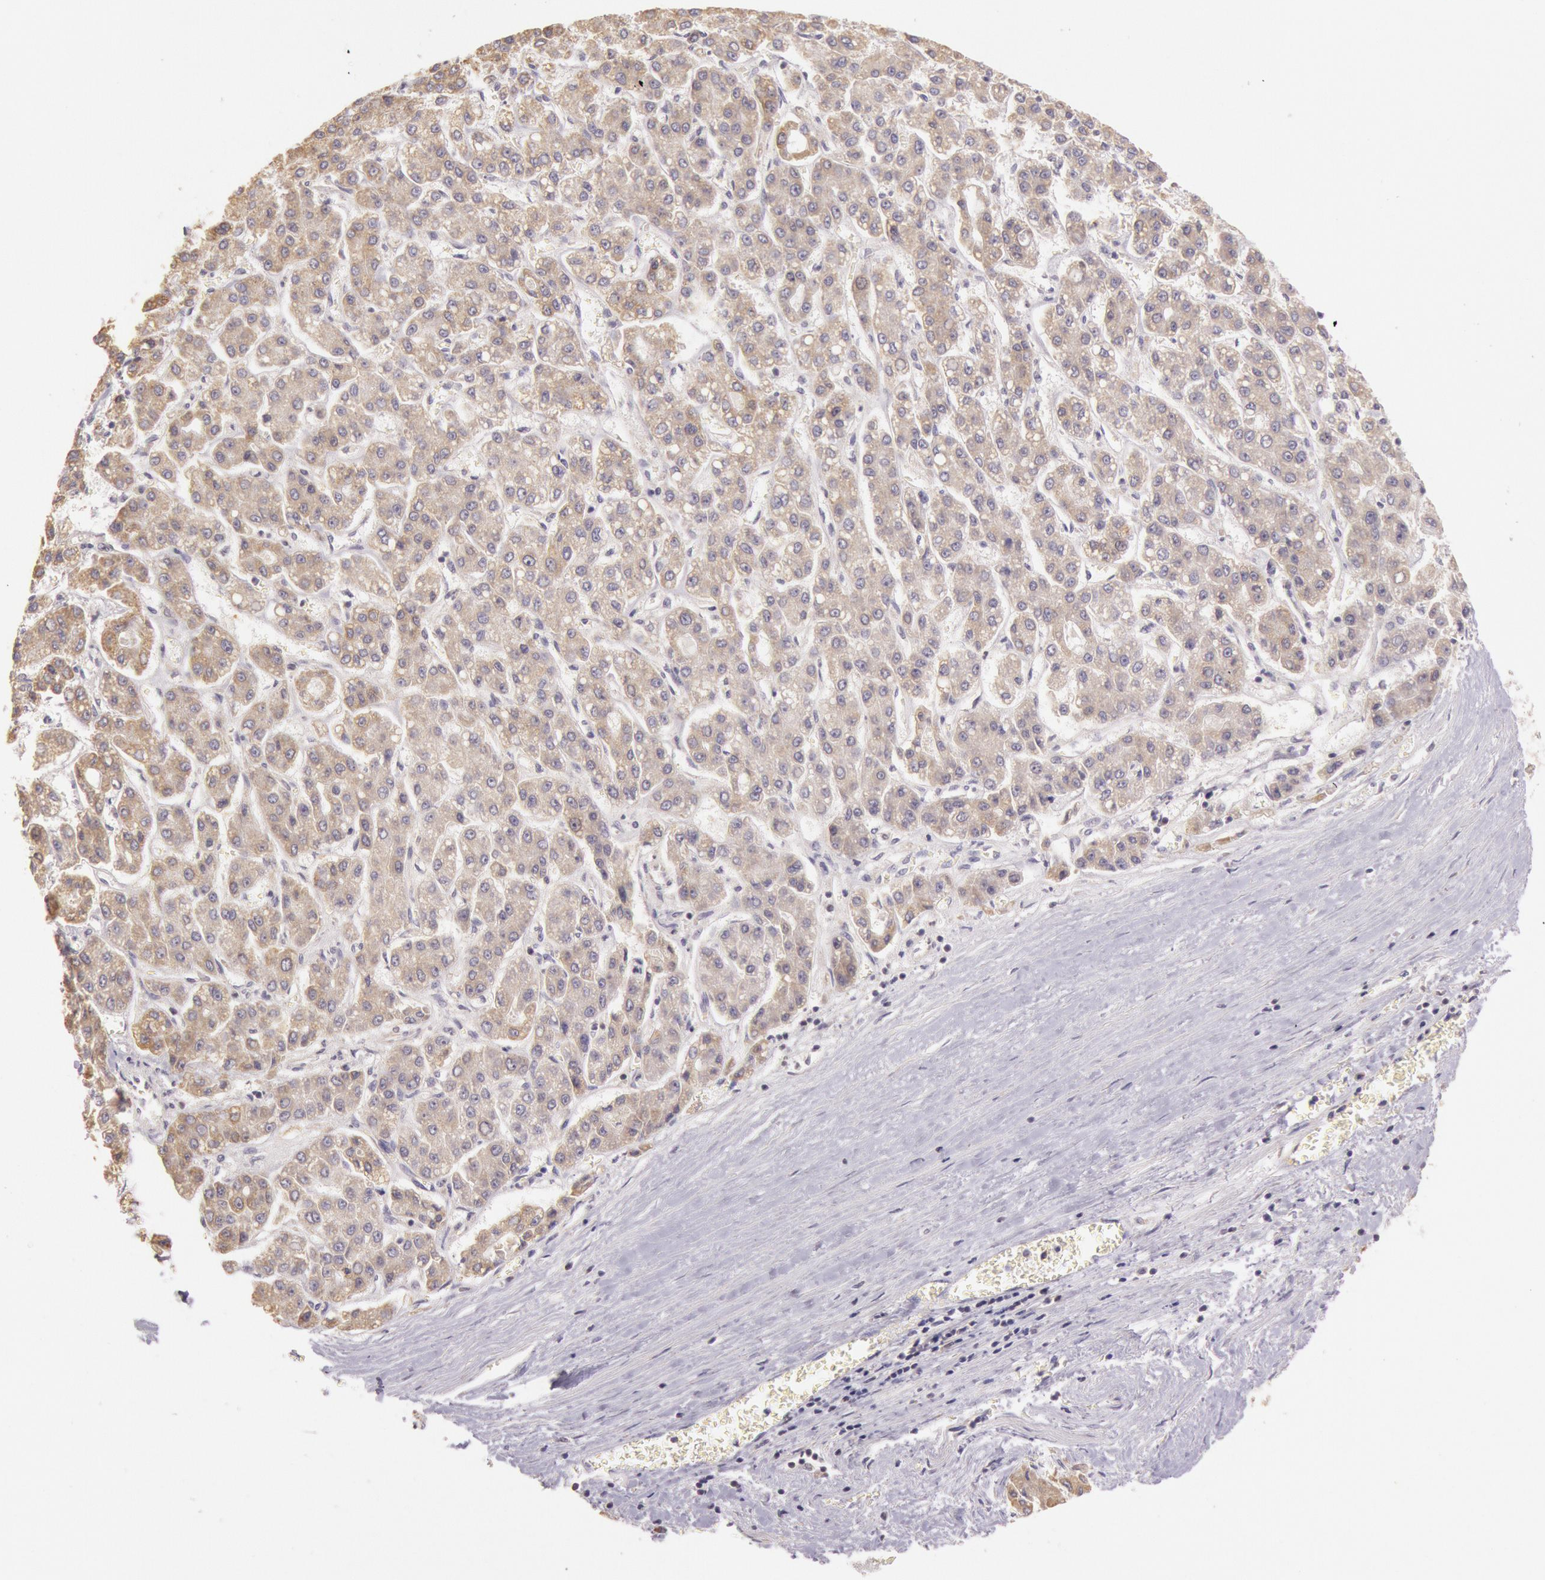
{"staining": {"intensity": "moderate", "quantity": ">75%", "location": "cytoplasmic/membranous"}, "tissue": "liver cancer", "cell_type": "Tumor cells", "image_type": "cancer", "snomed": [{"axis": "morphology", "description": "Carcinoma, Hepatocellular, NOS"}, {"axis": "topography", "description": "Liver"}], "caption": "Protein expression by immunohistochemistry (IHC) exhibits moderate cytoplasmic/membranous positivity in about >75% of tumor cells in liver cancer. (IHC, brightfield microscopy, high magnification).", "gene": "CDK16", "patient": {"sex": "male", "age": 69}}